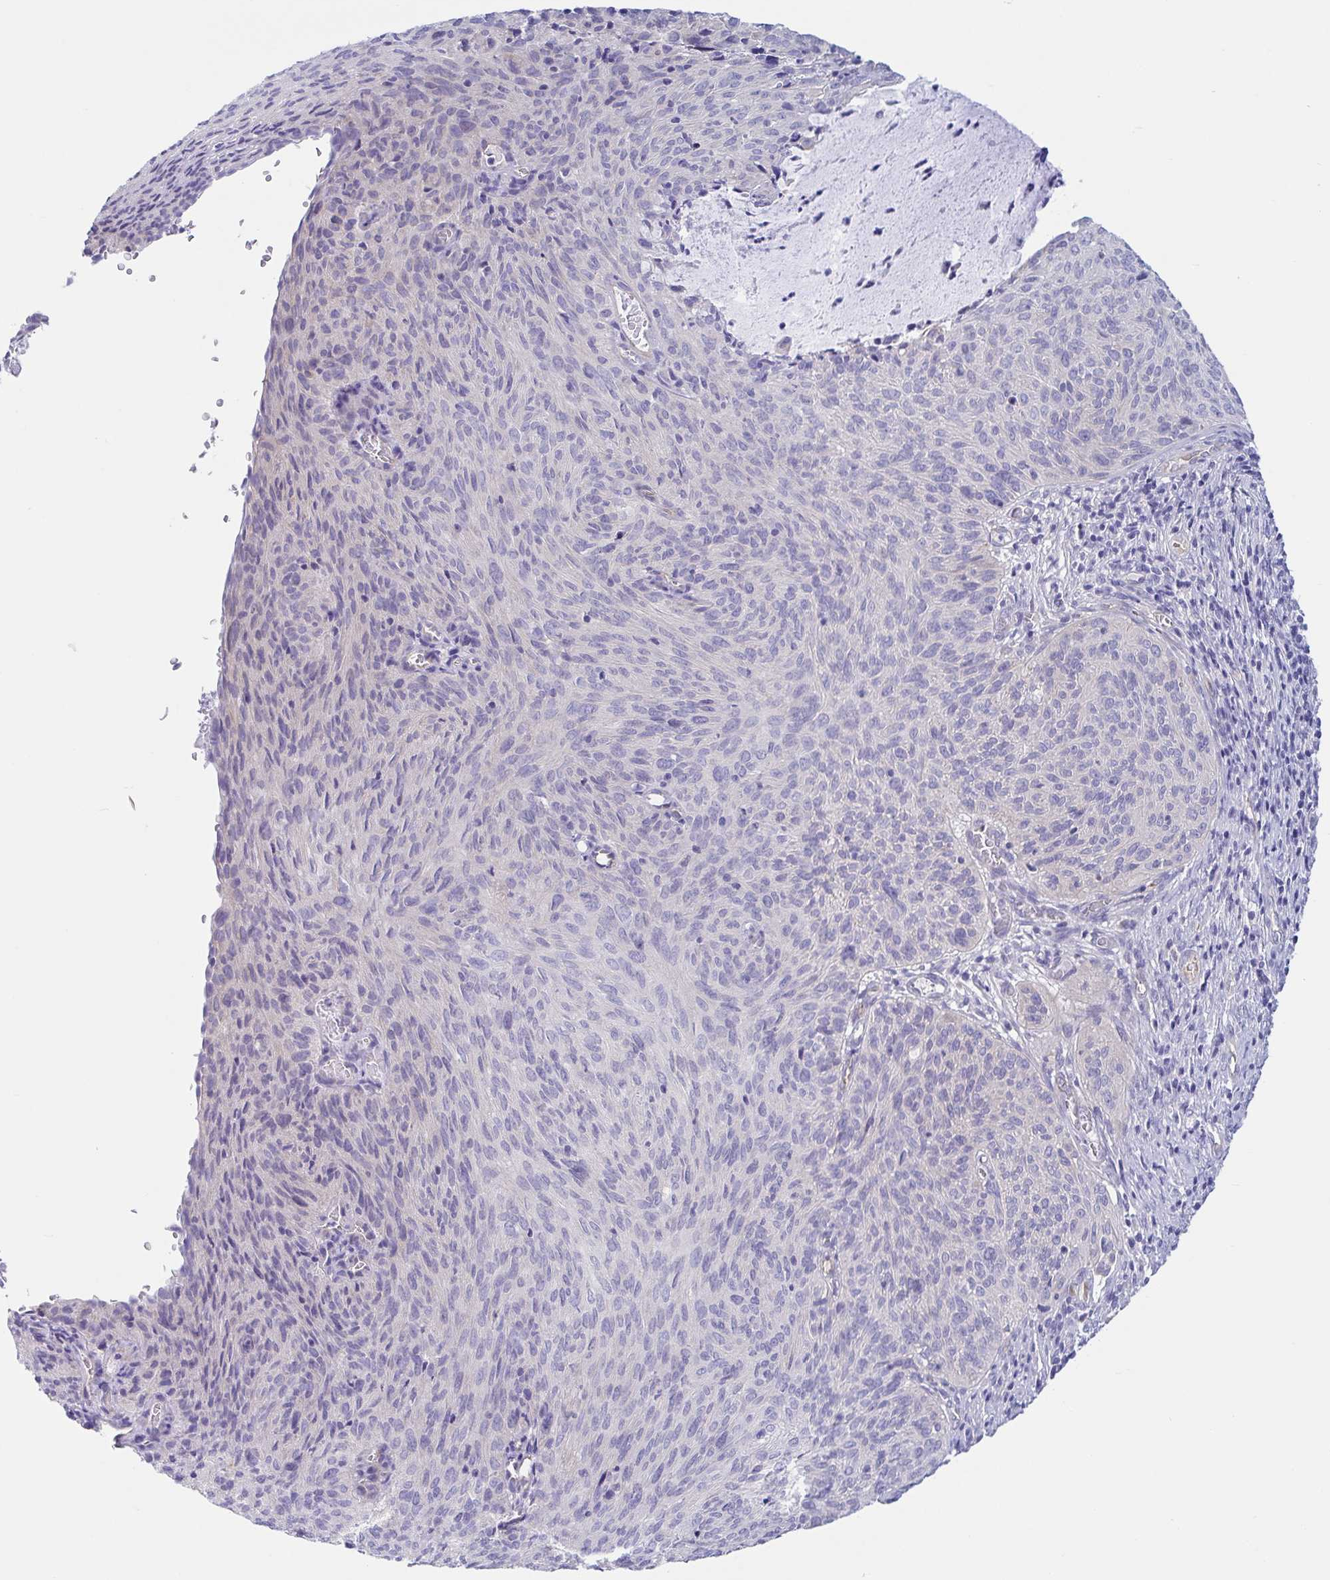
{"staining": {"intensity": "negative", "quantity": "none", "location": "none"}, "tissue": "cervical cancer", "cell_type": "Tumor cells", "image_type": "cancer", "snomed": [{"axis": "morphology", "description": "Squamous cell carcinoma, NOS"}, {"axis": "topography", "description": "Cervix"}], "caption": "An image of human squamous cell carcinoma (cervical) is negative for staining in tumor cells. Brightfield microscopy of immunohistochemistry (IHC) stained with DAB (brown) and hematoxylin (blue), captured at high magnification.", "gene": "TNNI2", "patient": {"sex": "female", "age": 49}}